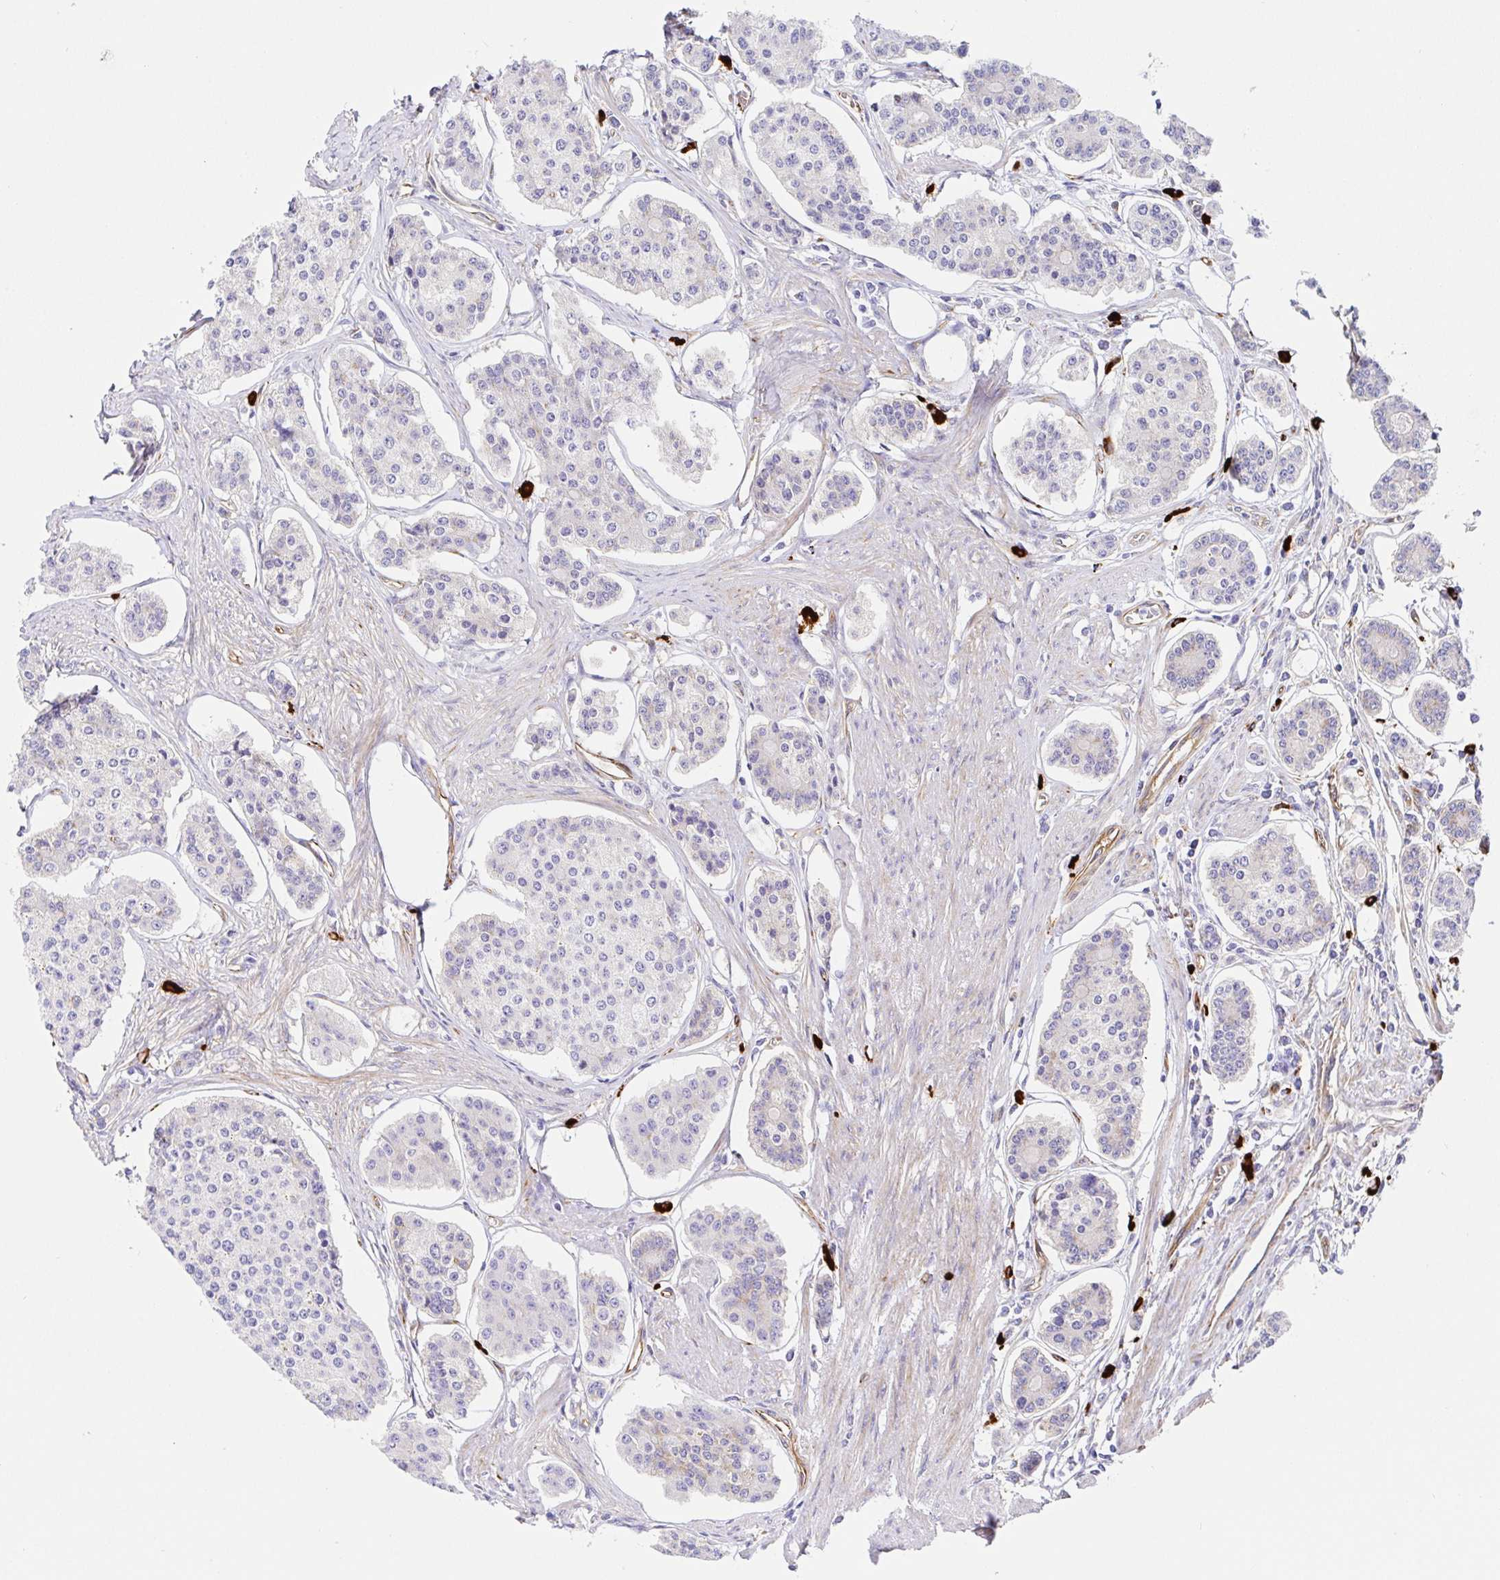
{"staining": {"intensity": "negative", "quantity": "none", "location": "none"}, "tissue": "carcinoid", "cell_type": "Tumor cells", "image_type": "cancer", "snomed": [{"axis": "morphology", "description": "Carcinoid, malignant, NOS"}, {"axis": "topography", "description": "Small intestine"}], "caption": "DAB immunohistochemical staining of human carcinoid shows no significant positivity in tumor cells.", "gene": "DOCK1", "patient": {"sex": "female", "age": 65}}